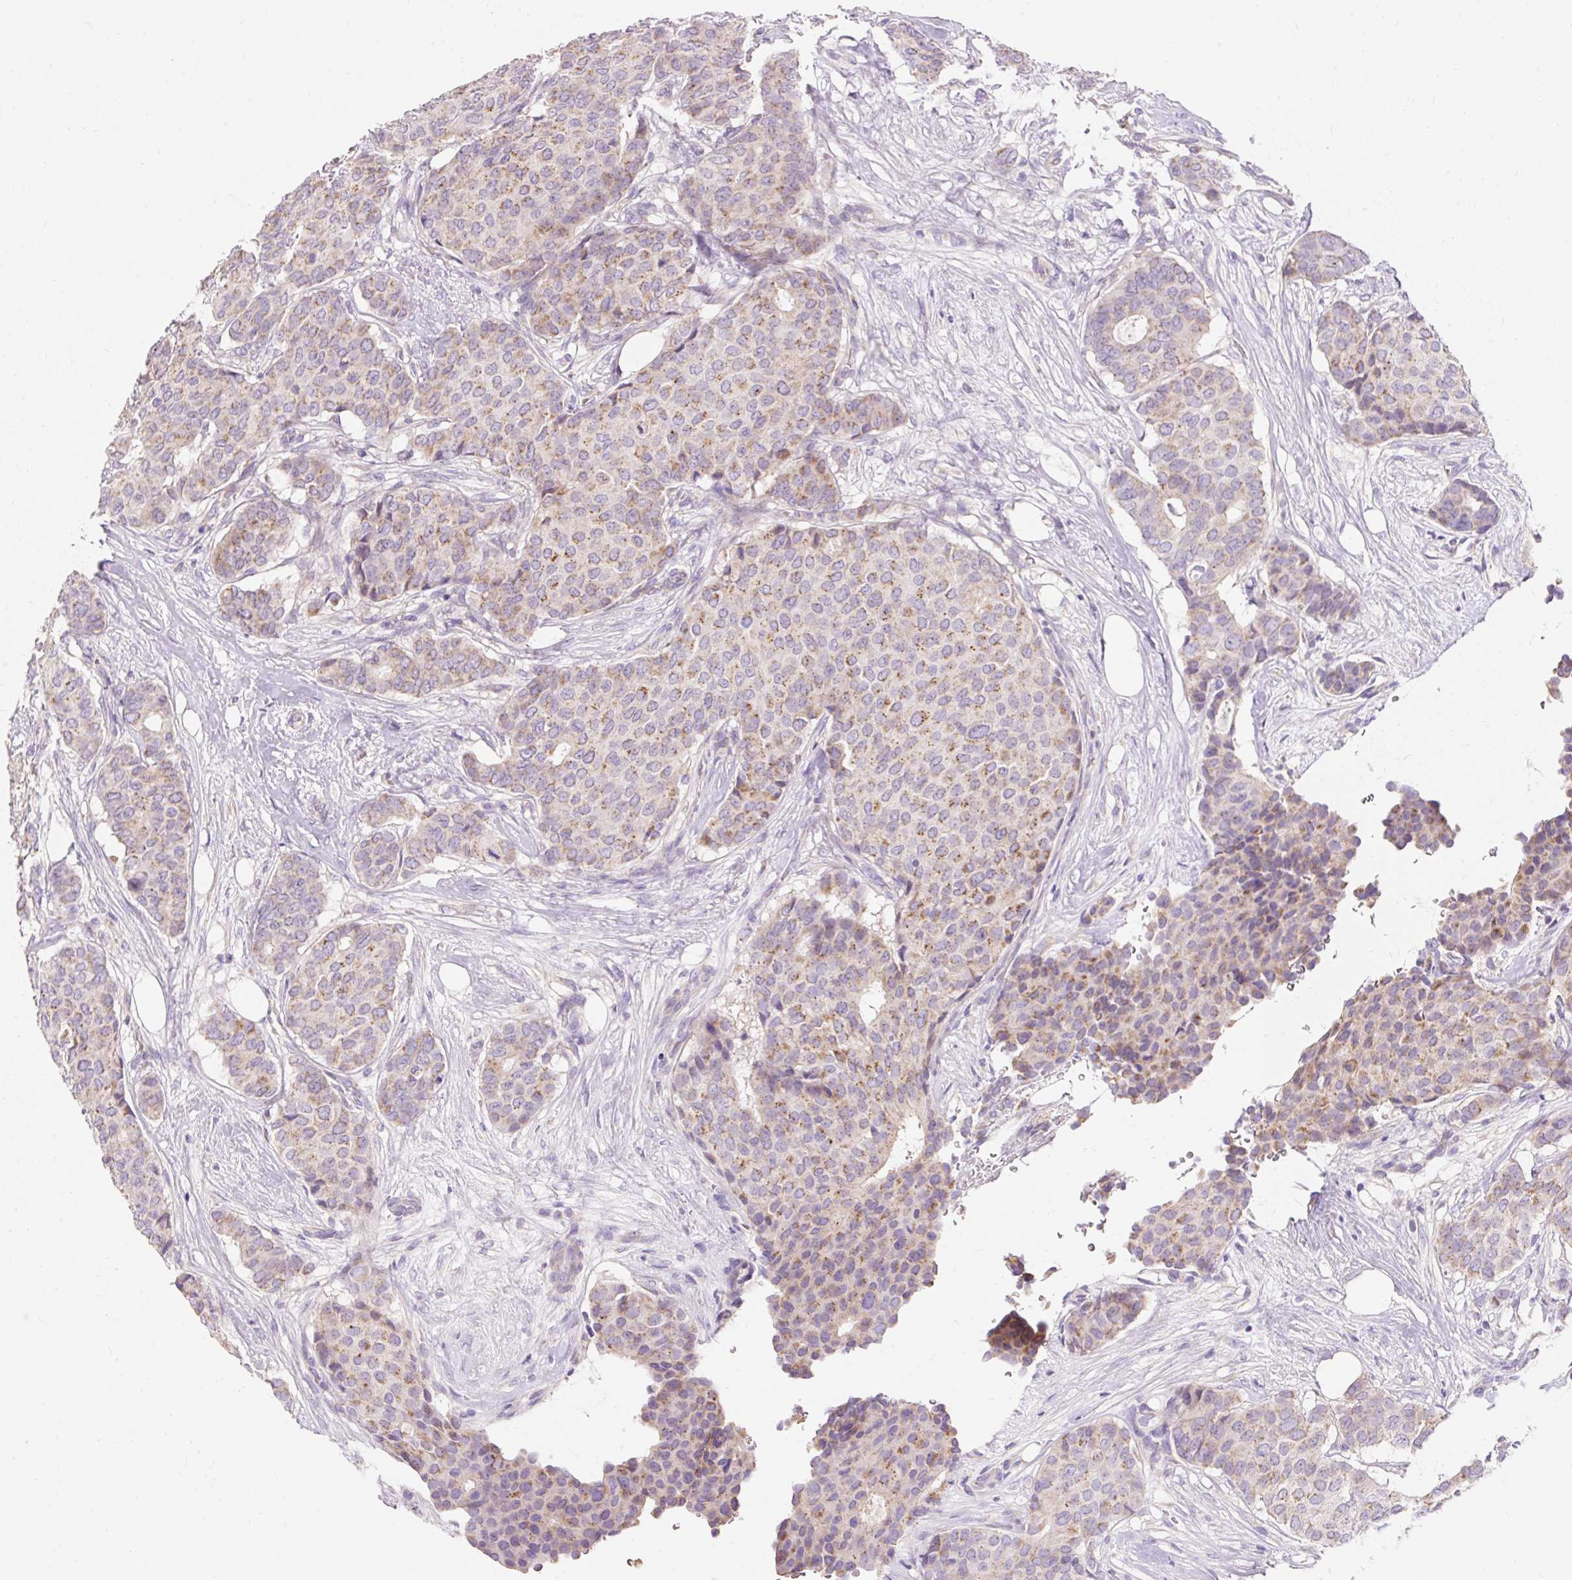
{"staining": {"intensity": "moderate", "quantity": "<25%", "location": "cytoplasmic/membranous"}, "tissue": "breast cancer", "cell_type": "Tumor cells", "image_type": "cancer", "snomed": [{"axis": "morphology", "description": "Duct carcinoma"}, {"axis": "topography", "description": "Breast"}], "caption": "A low amount of moderate cytoplasmic/membranous positivity is seen in approximately <25% of tumor cells in breast infiltrating ductal carcinoma tissue. The staining was performed using DAB, with brown indicating positive protein expression. Nuclei are stained blue with hematoxylin.", "gene": "PMAIP1", "patient": {"sex": "female", "age": 75}}